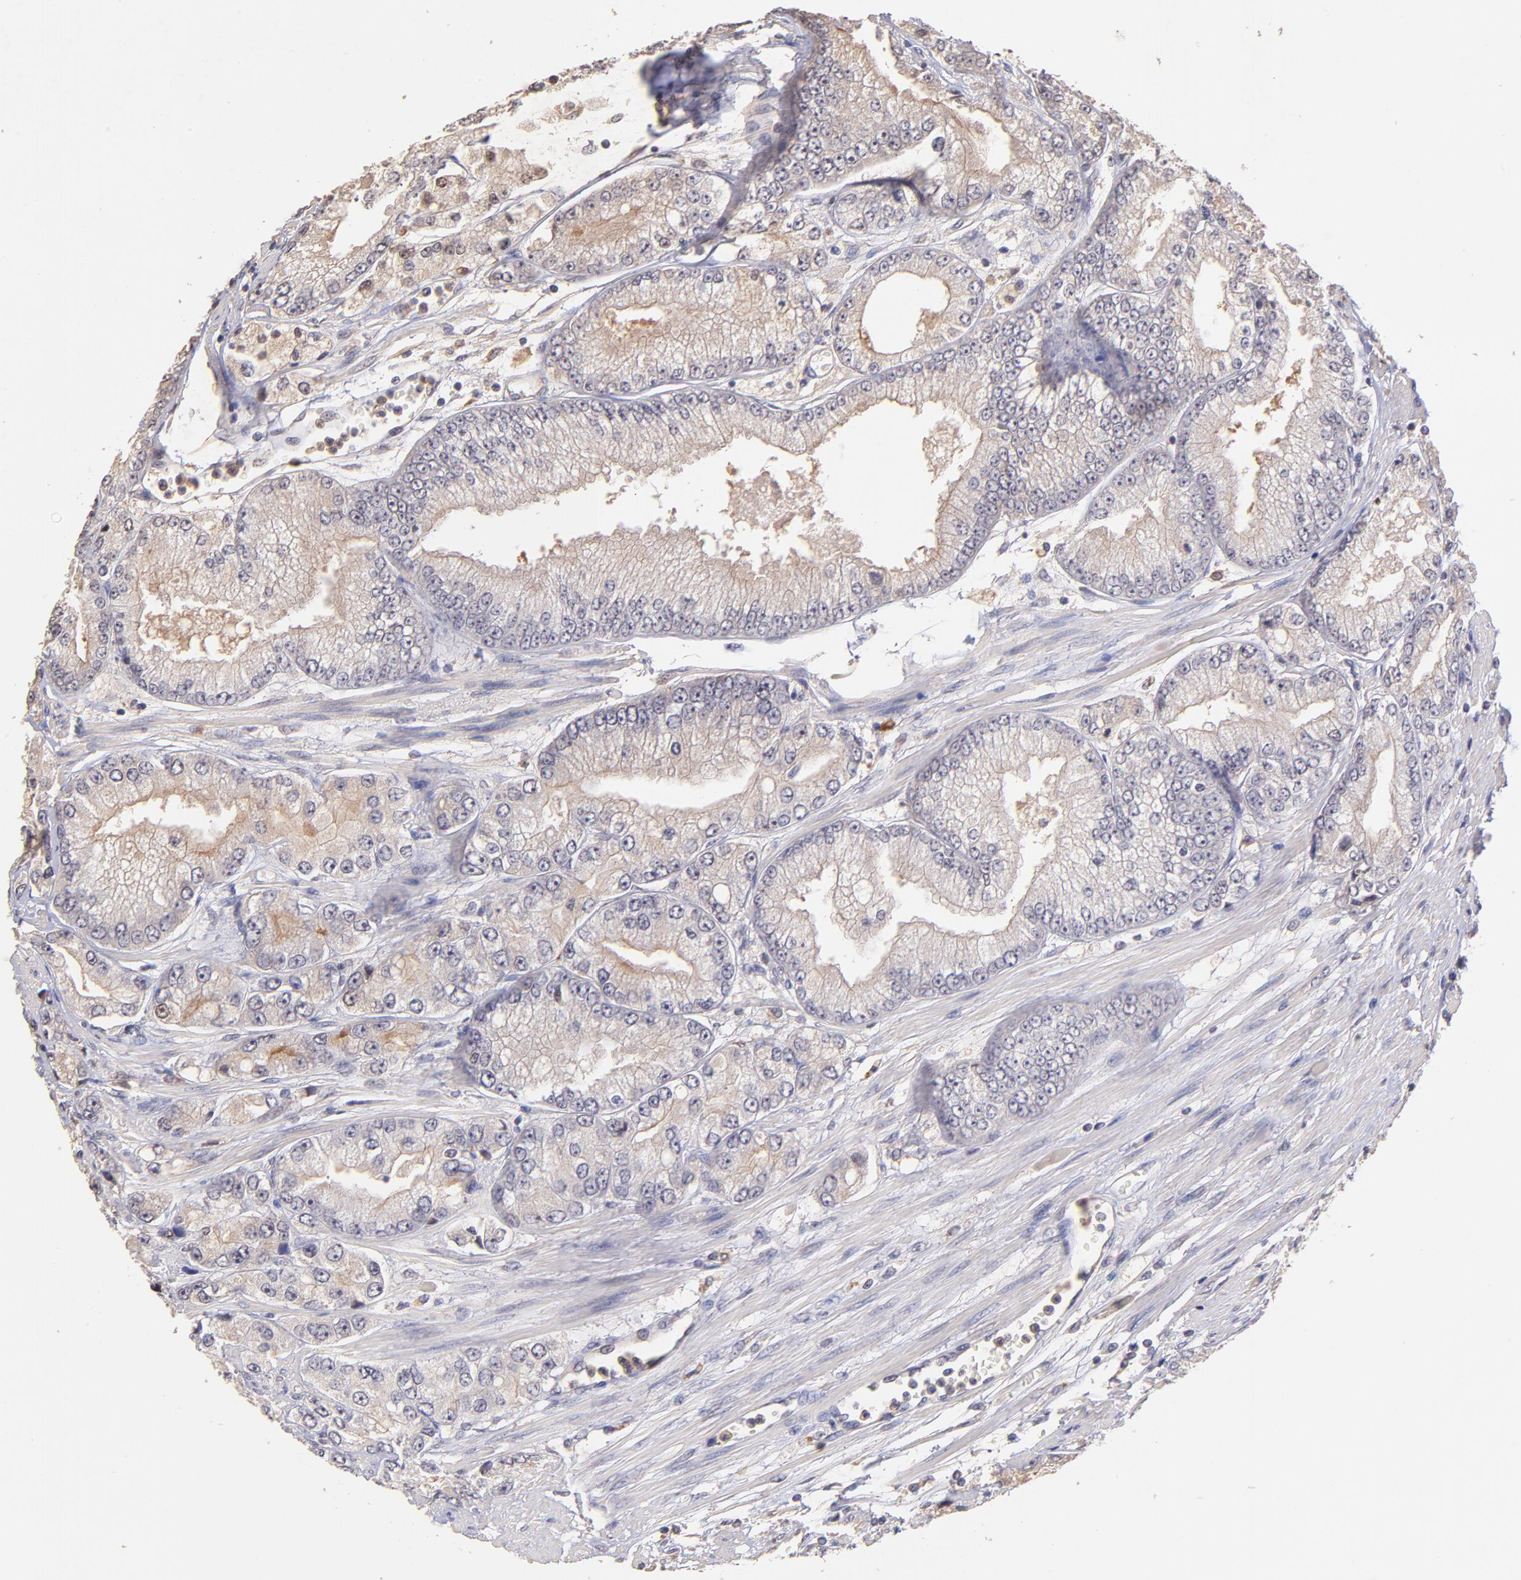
{"staining": {"intensity": "weak", "quantity": "25%-75%", "location": "cytoplasmic/membranous"}, "tissue": "prostate cancer", "cell_type": "Tumor cells", "image_type": "cancer", "snomed": [{"axis": "morphology", "description": "Adenocarcinoma, Medium grade"}, {"axis": "topography", "description": "Prostate"}], "caption": "Immunohistochemical staining of prostate cancer (medium-grade adenocarcinoma) shows low levels of weak cytoplasmic/membranous staining in approximately 25%-75% of tumor cells.", "gene": "RNASEL", "patient": {"sex": "male", "age": 72}}